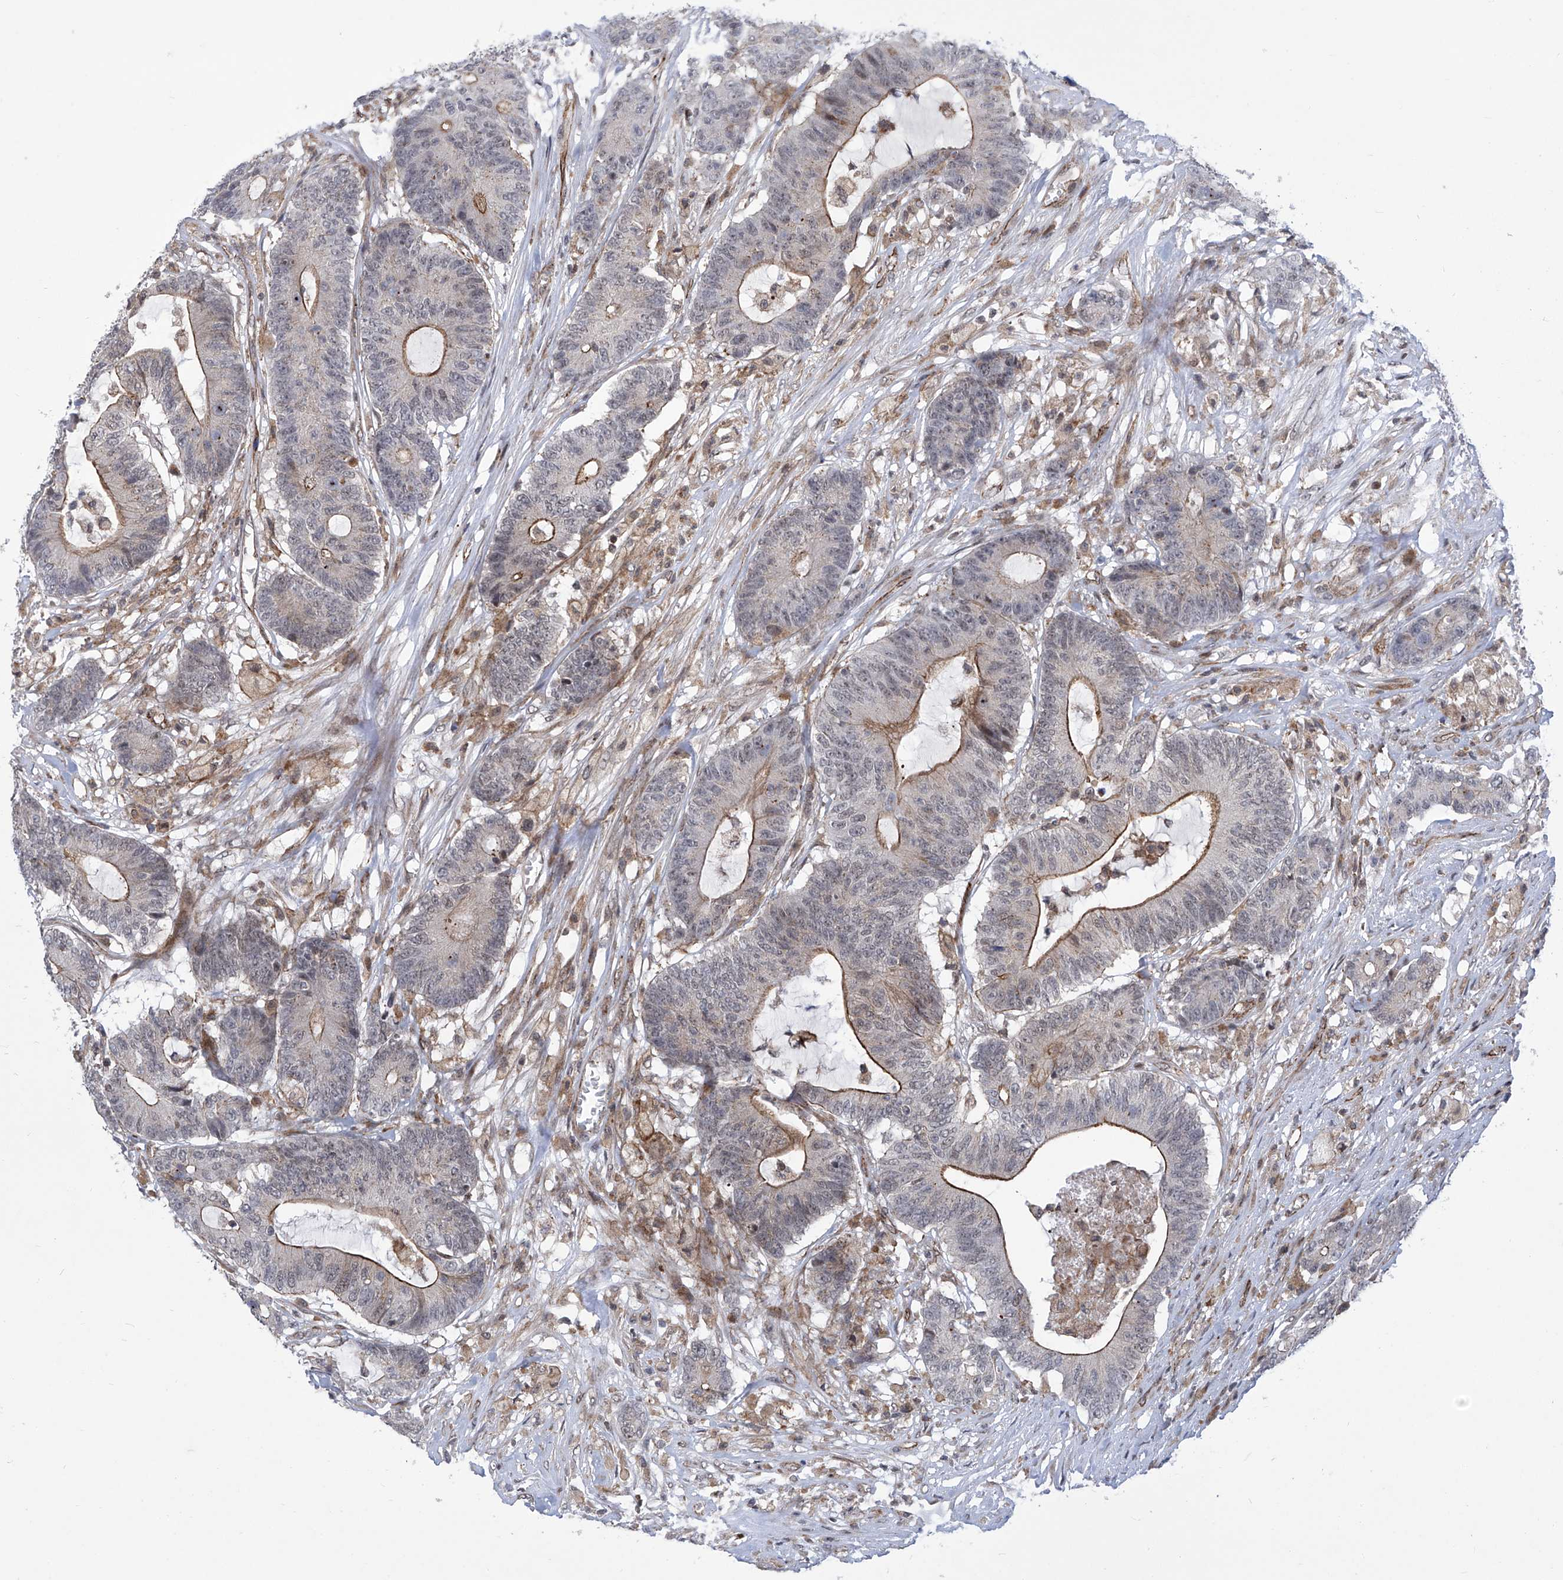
{"staining": {"intensity": "moderate", "quantity": "25%-75%", "location": "cytoplasmic/membranous"}, "tissue": "colorectal cancer", "cell_type": "Tumor cells", "image_type": "cancer", "snomed": [{"axis": "morphology", "description": "Adenocarcinoma, NOS"}, {"axis": "topography", "description": "Colon"}], "caption": "Immunohistochemistry of adenocarcinoma (colorectal) reveals medium levels of moderate cytoplasmic/membranous positivity in about 25%-75% of tumor cells.", "gene": "CEP290", "patient": {"sex": "female", "age": 84}}